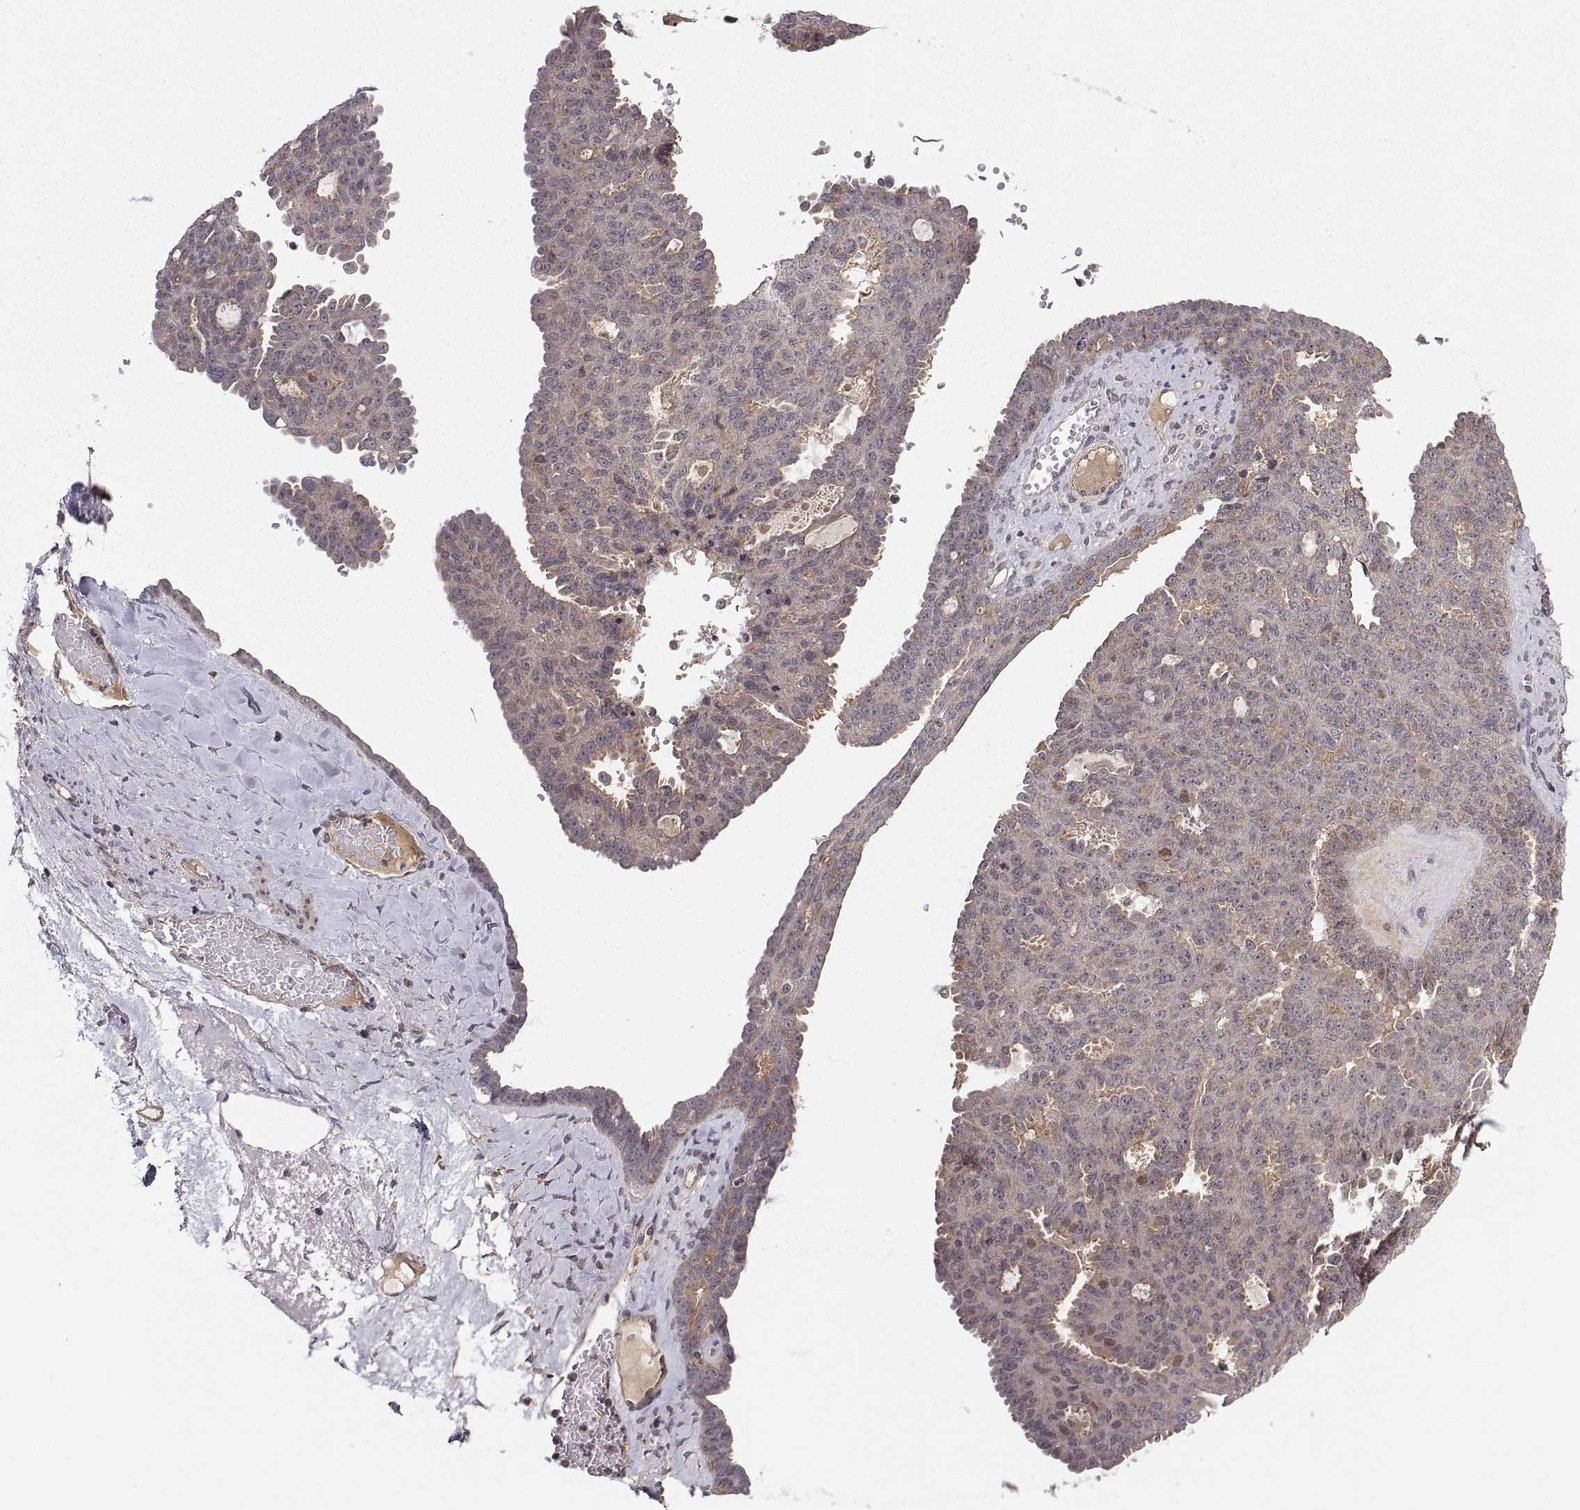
{"staining": {"intensity": "weak", "quantity": "25%-75%", "location": "cytoplasmic/membranous"}, "tissue": "ovarian cancer", "cell_type": "Tumor cells", "image_type": "cancer", "snomed": [{"axis": "morphology", "description": "Cystadenocarcinoma, serous, NOS"}, {"axis": "topography", "description": "Ovary"}], "caption": "Ovarian cancer stained for a protein exhibits weak cytoplasmic/membranous positivity in tumor cells.", "gene": "ABL2", "patient": {"sex": "female", "age": 71}}